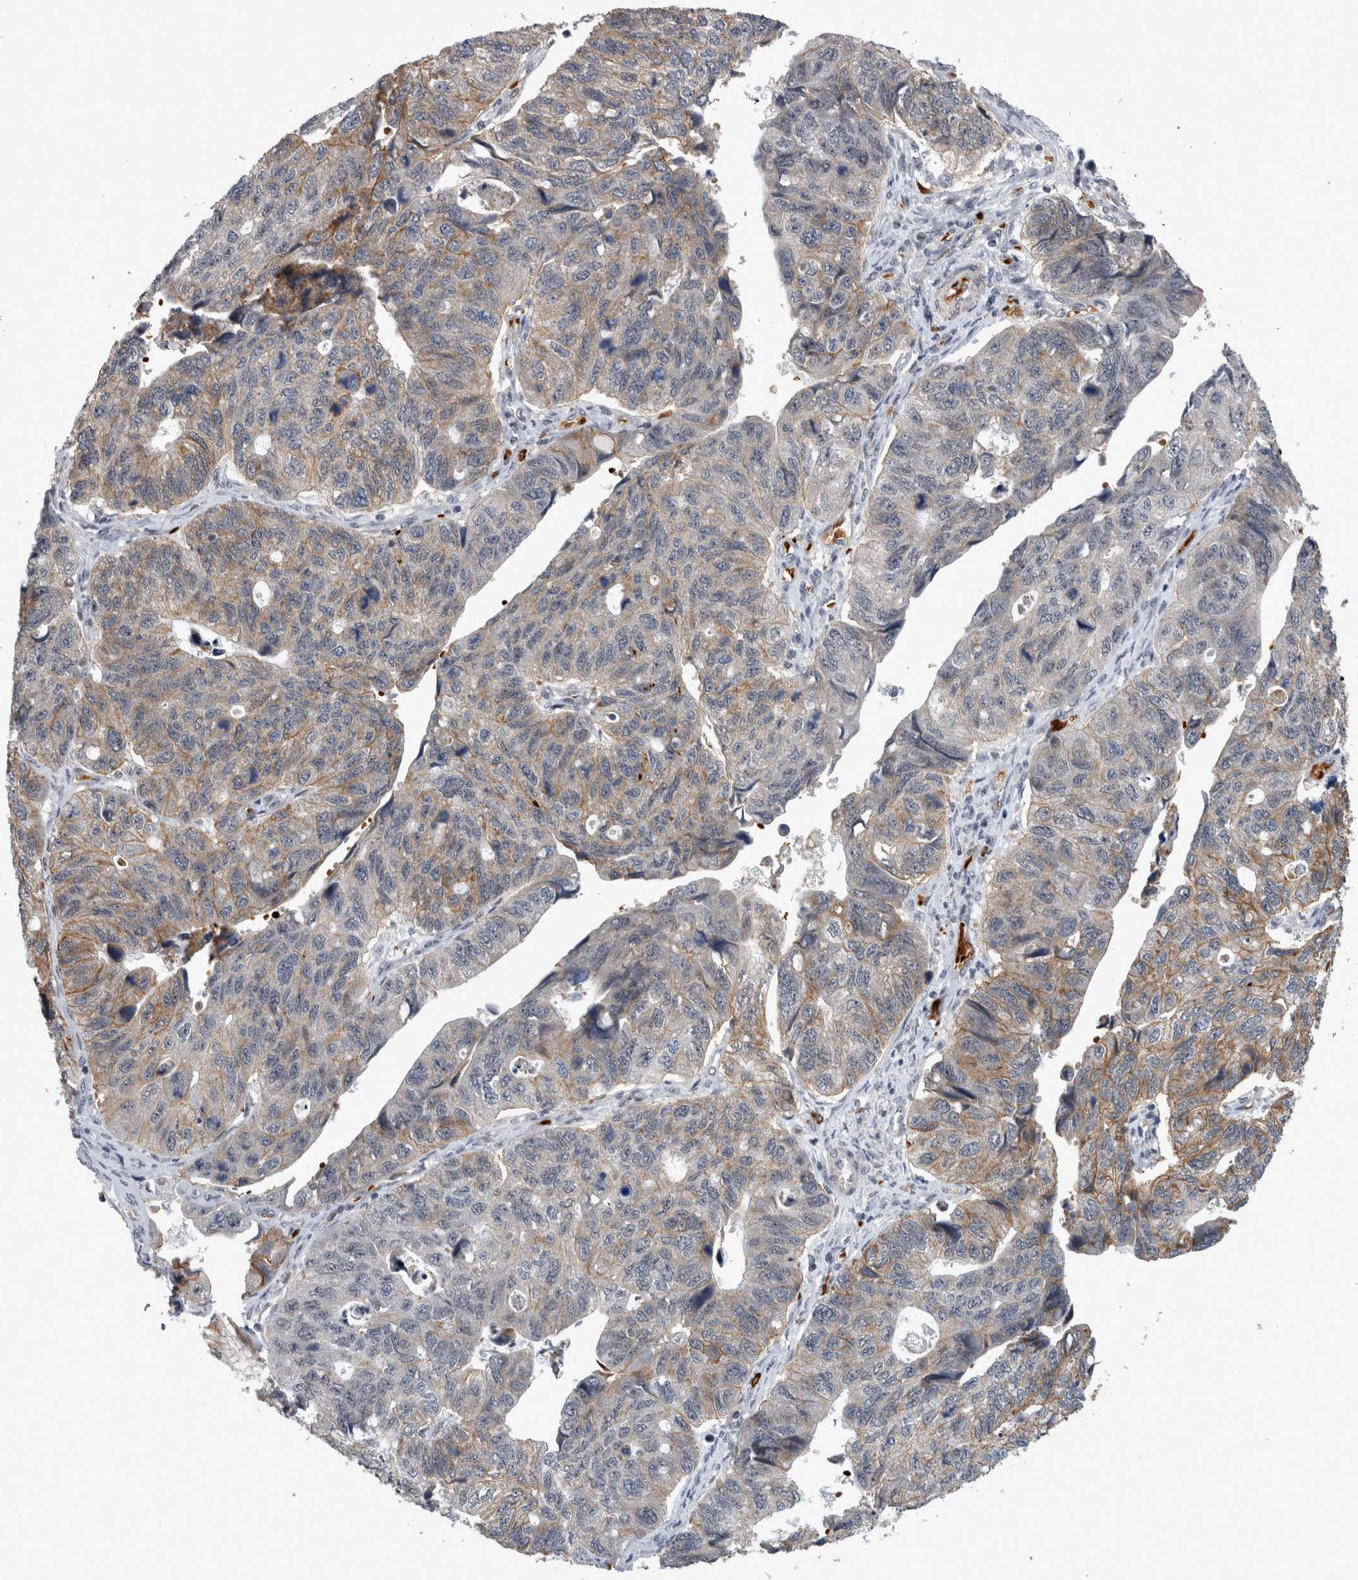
{"staining": {"intensity": "moderate", "quantity": "25%-75%", "location": "cytoplasmic/membranous"}, "tissue": "stomach cancer", "cell_type": "Tumor cells", "image_type": "cancer", "snomed": [{"axis": "morphology", "description": "Adenocarcinoma, NOS"}, {"axis": "topography", "description": "Stomach"}], "caption": "Immunohistochemical staining of human stomach cancer exhibits medium levels of moderate cytoplasmic/membranous expression in about 25%-75% of tumor cells. Nuclei are stained in blue.", "gene": "PEBP4", "patient": {"sex": "male", "age": 59}}